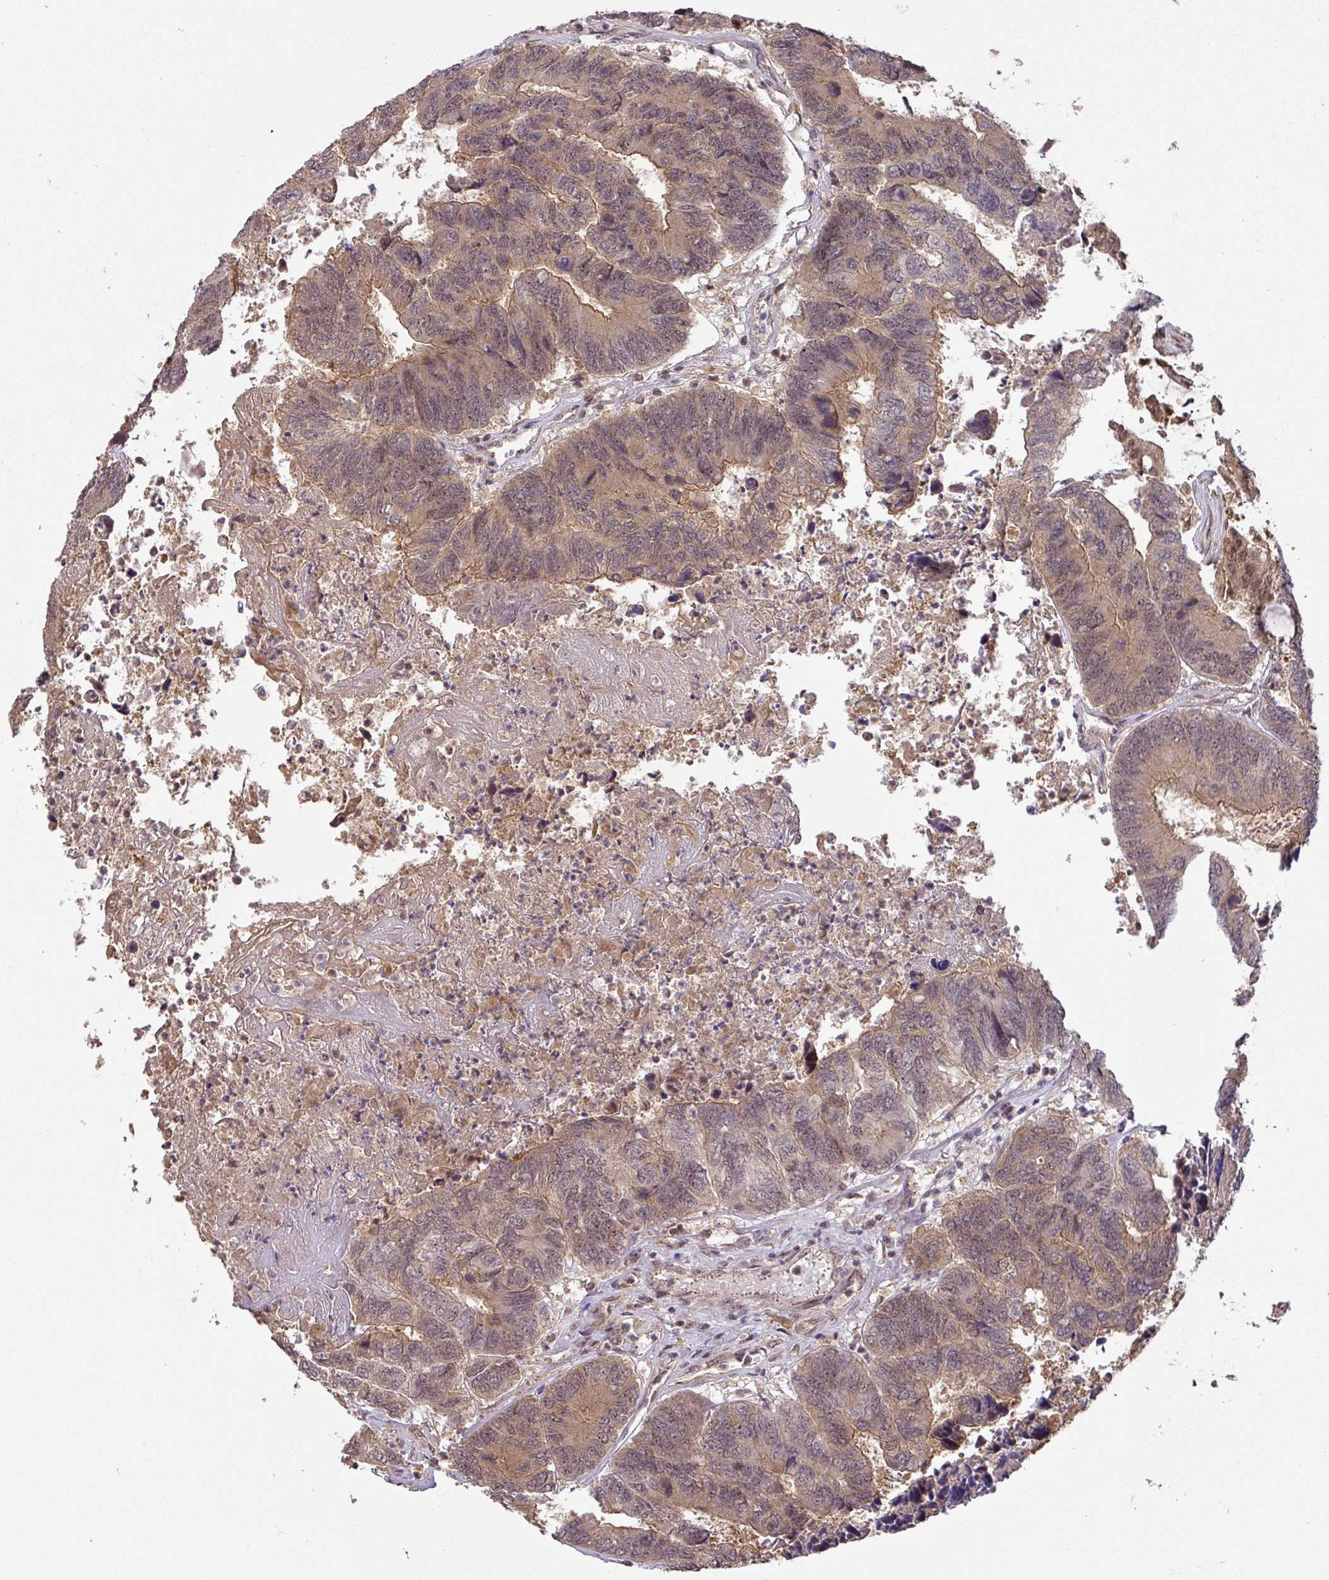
{"staining": {"intensity": "weak", "quantity": "25%-75%", "location": "cytoplasmic/membranous,nuclear"}, "tissue": "colorectal cancer", "cell_type": "Tumor cells", "image_type": "cancer", "snomed": [{"axis": "morphology", "description": "Adenocarcinoma, NOS"}, {"axis": "topography", "description": "Colon"}], "caption": "IHC photomicrograph of human adenocarcinoma (colorectal) stained for a protein (brown), which reveals low levels of weak cytoplasmic/membranous and nuclear expression in about 25%-75% of tumor cells.", "gene": "ZBTB14", "patient": {"sex": "female", "age": 67}}